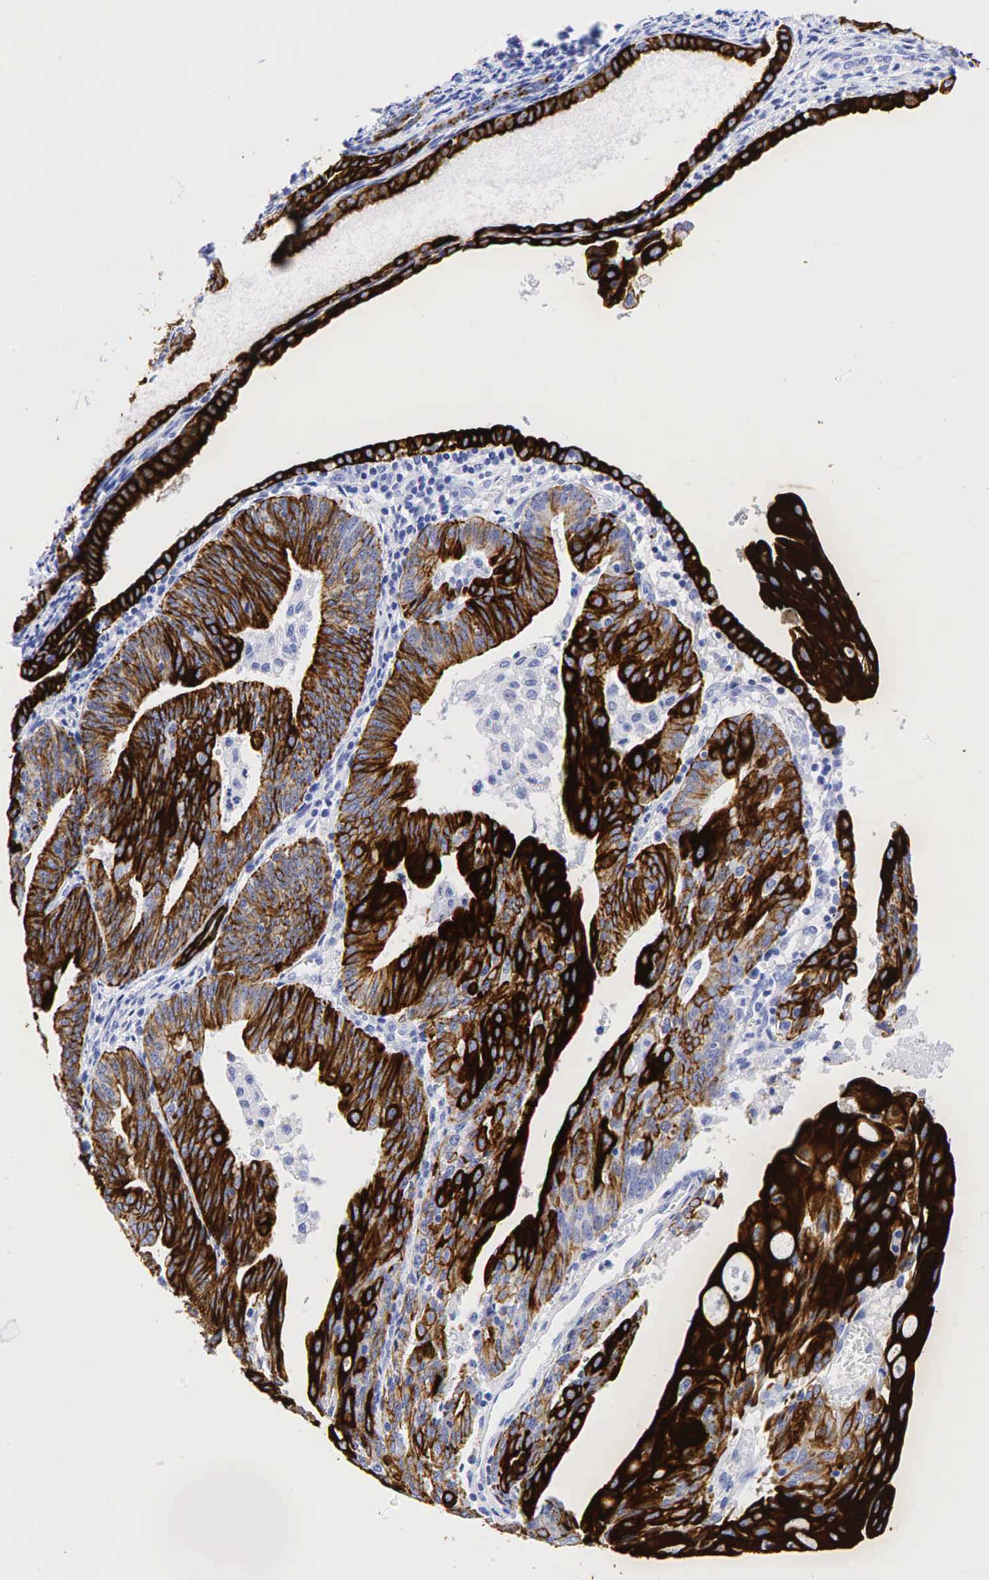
{"staining": {"intensity": "strong", "quantity": ">75%", "location": "cytoplasmic/membranous"}, "tissue": "endometrial cancer", "cell_type": "Tumor cells", "image_type": "cancer", "snomed": [{"axis": "morphology", "description": "Adenocarcinoma, NOS"}, {"axis": "topography", "description": "Endometrium"}], "caption": "Human adenocarcinoma (endometrial) stained with a brown dye exhibits strong cytoplasmic/membranous positive staining in about >75% of tumor cells.", "gene": "KRT7", "patient": {"sex": "female", "age": 56}}